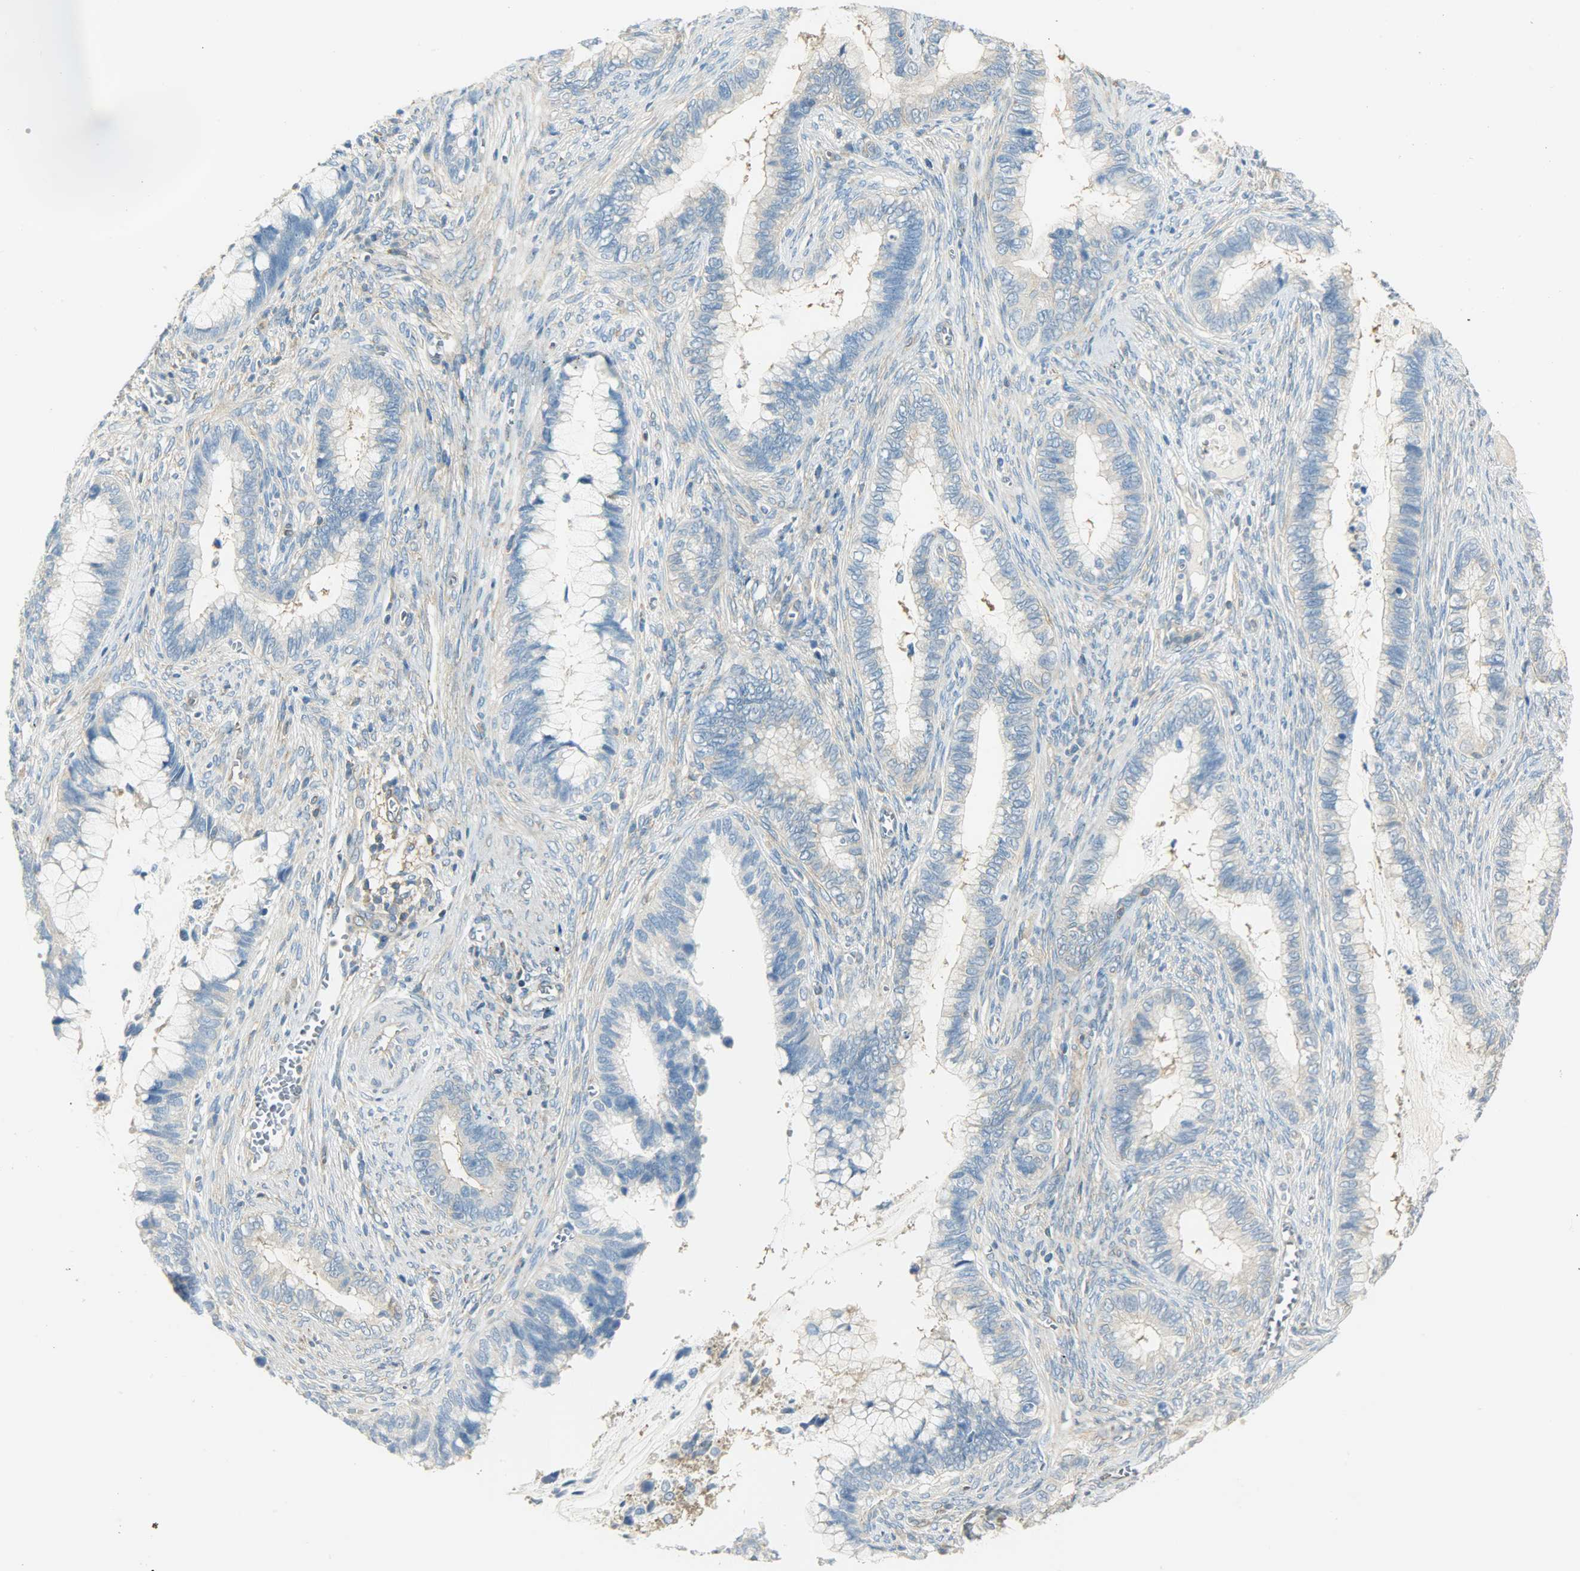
{"staining": {"intensity": "negative", "quantity": "none", "location": "none"}, "tissue": "cervical cancer", "cell_type": "Tumor cells", "image_type": "cancer", "snomed": [{"axis": "morphology", "description": "Adenocarcinoma, NOS"}, {"axis": "topography", "description": "Cervix"}], "caption": "This micrograph is of cervical adenocarcinoma stained with immunohistochemistry to label a protein in brown with the nuclei are counter-stained blue. There is no staining in tumor cells.", "gene": "TSC22D2", "patient": {"sex": "female", "age": 44}}